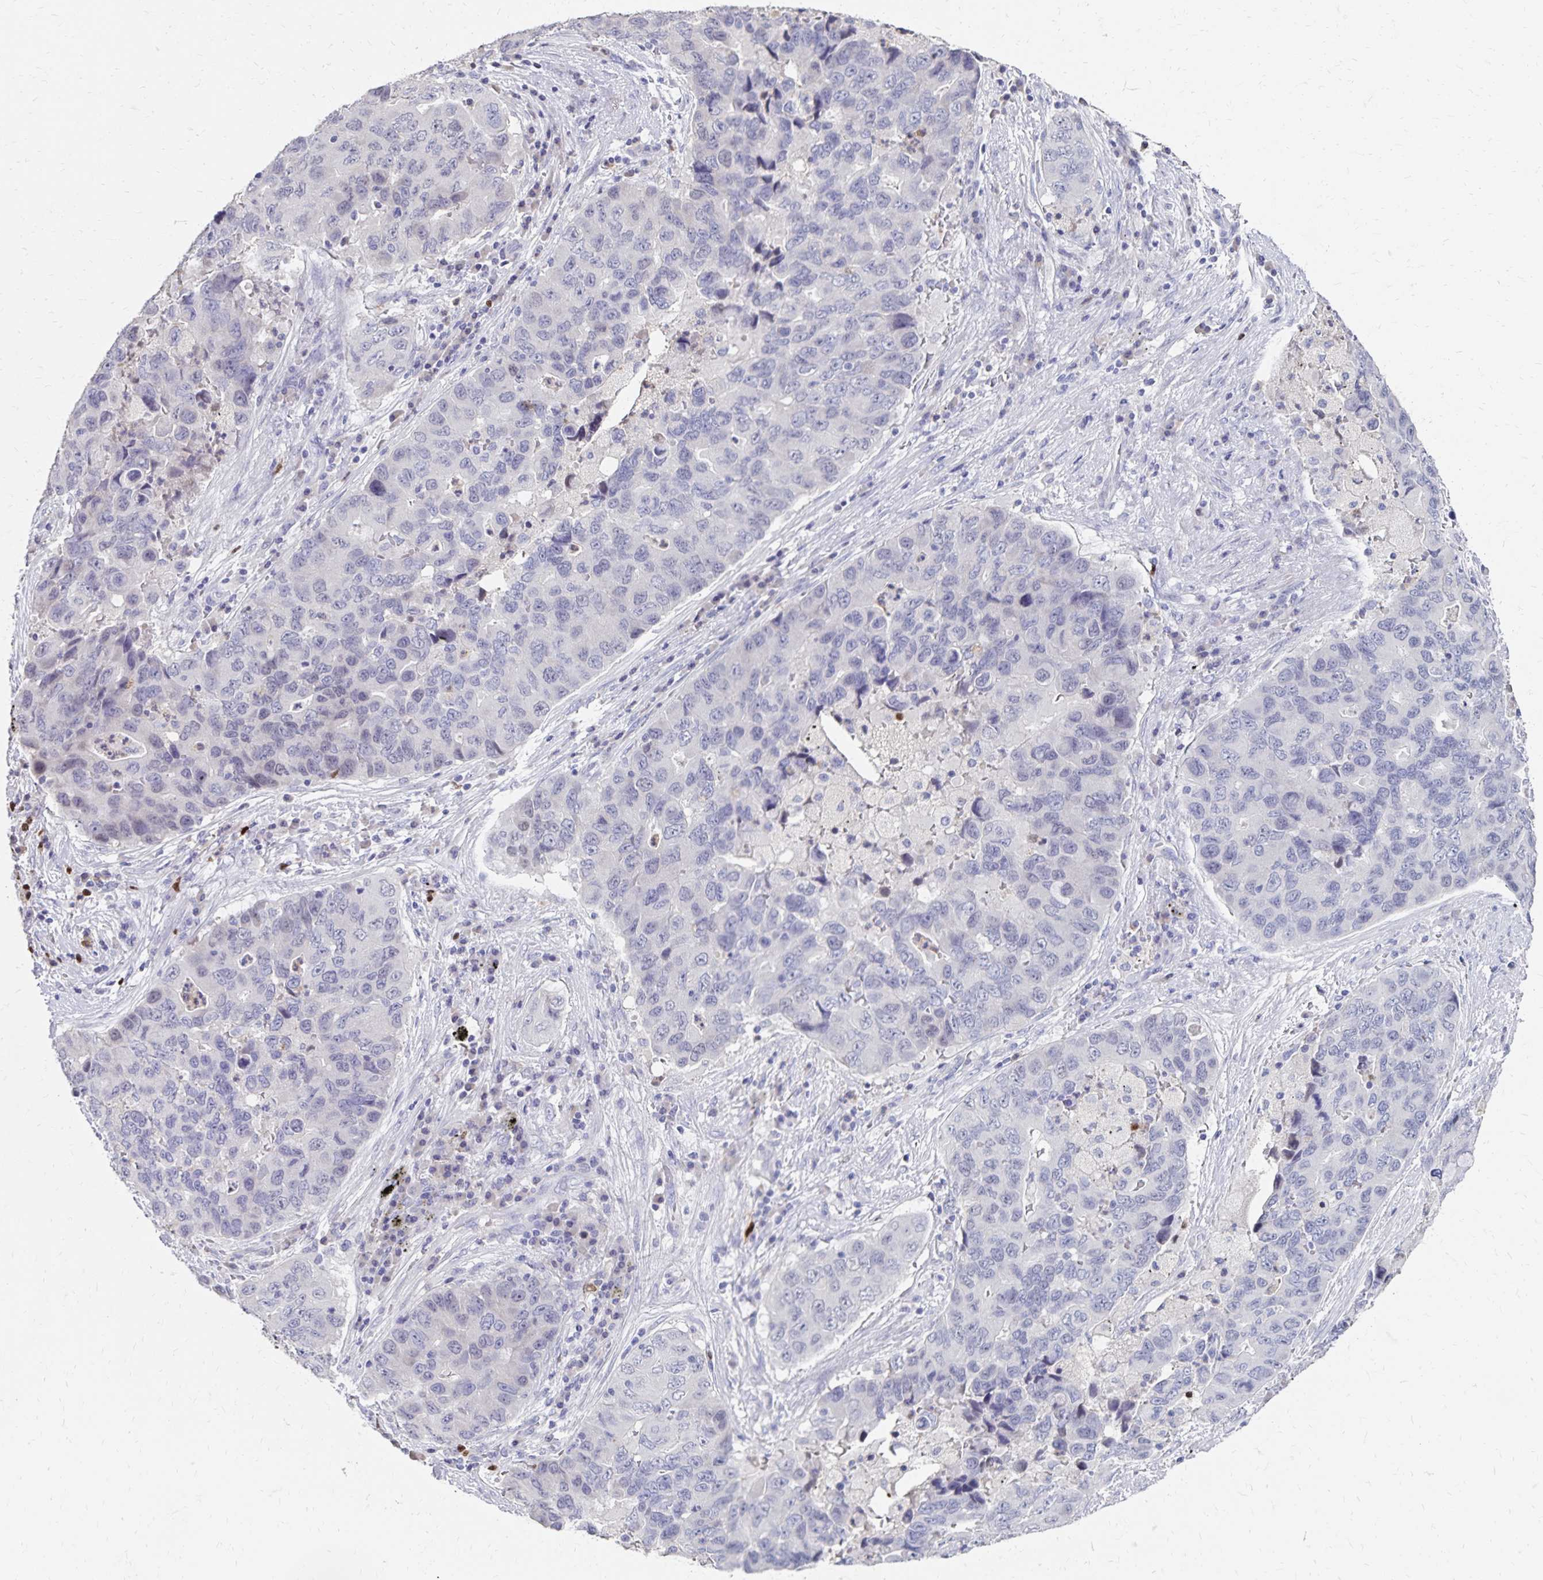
{"staining": {"intensity": "negative", "quantity": "none", "location": "none"}, "tissue": "lung cancer", "cell_type": "Tumor cells", "image_type": "cancer", "snomed": [{"axis": "morphology", "description": "Adenocarcinoma, NOS"}, {"axis": "morphology", "description": "Adenocarcinoma, metastatic, NOS"}, {"axis": "topography", "description": "Lymph node"}, {"axis": "topography", "description": "Lung"}], "caption": "A histopathology image of human adenocarcinoma (lung) is negative for staining in tumor cells. (DAB immunohistochemistry (IHC) visualized using brightfield microscopy, high magnification).", "gene": "PAX5", "patient": {"sex": "female", "age": 54}}